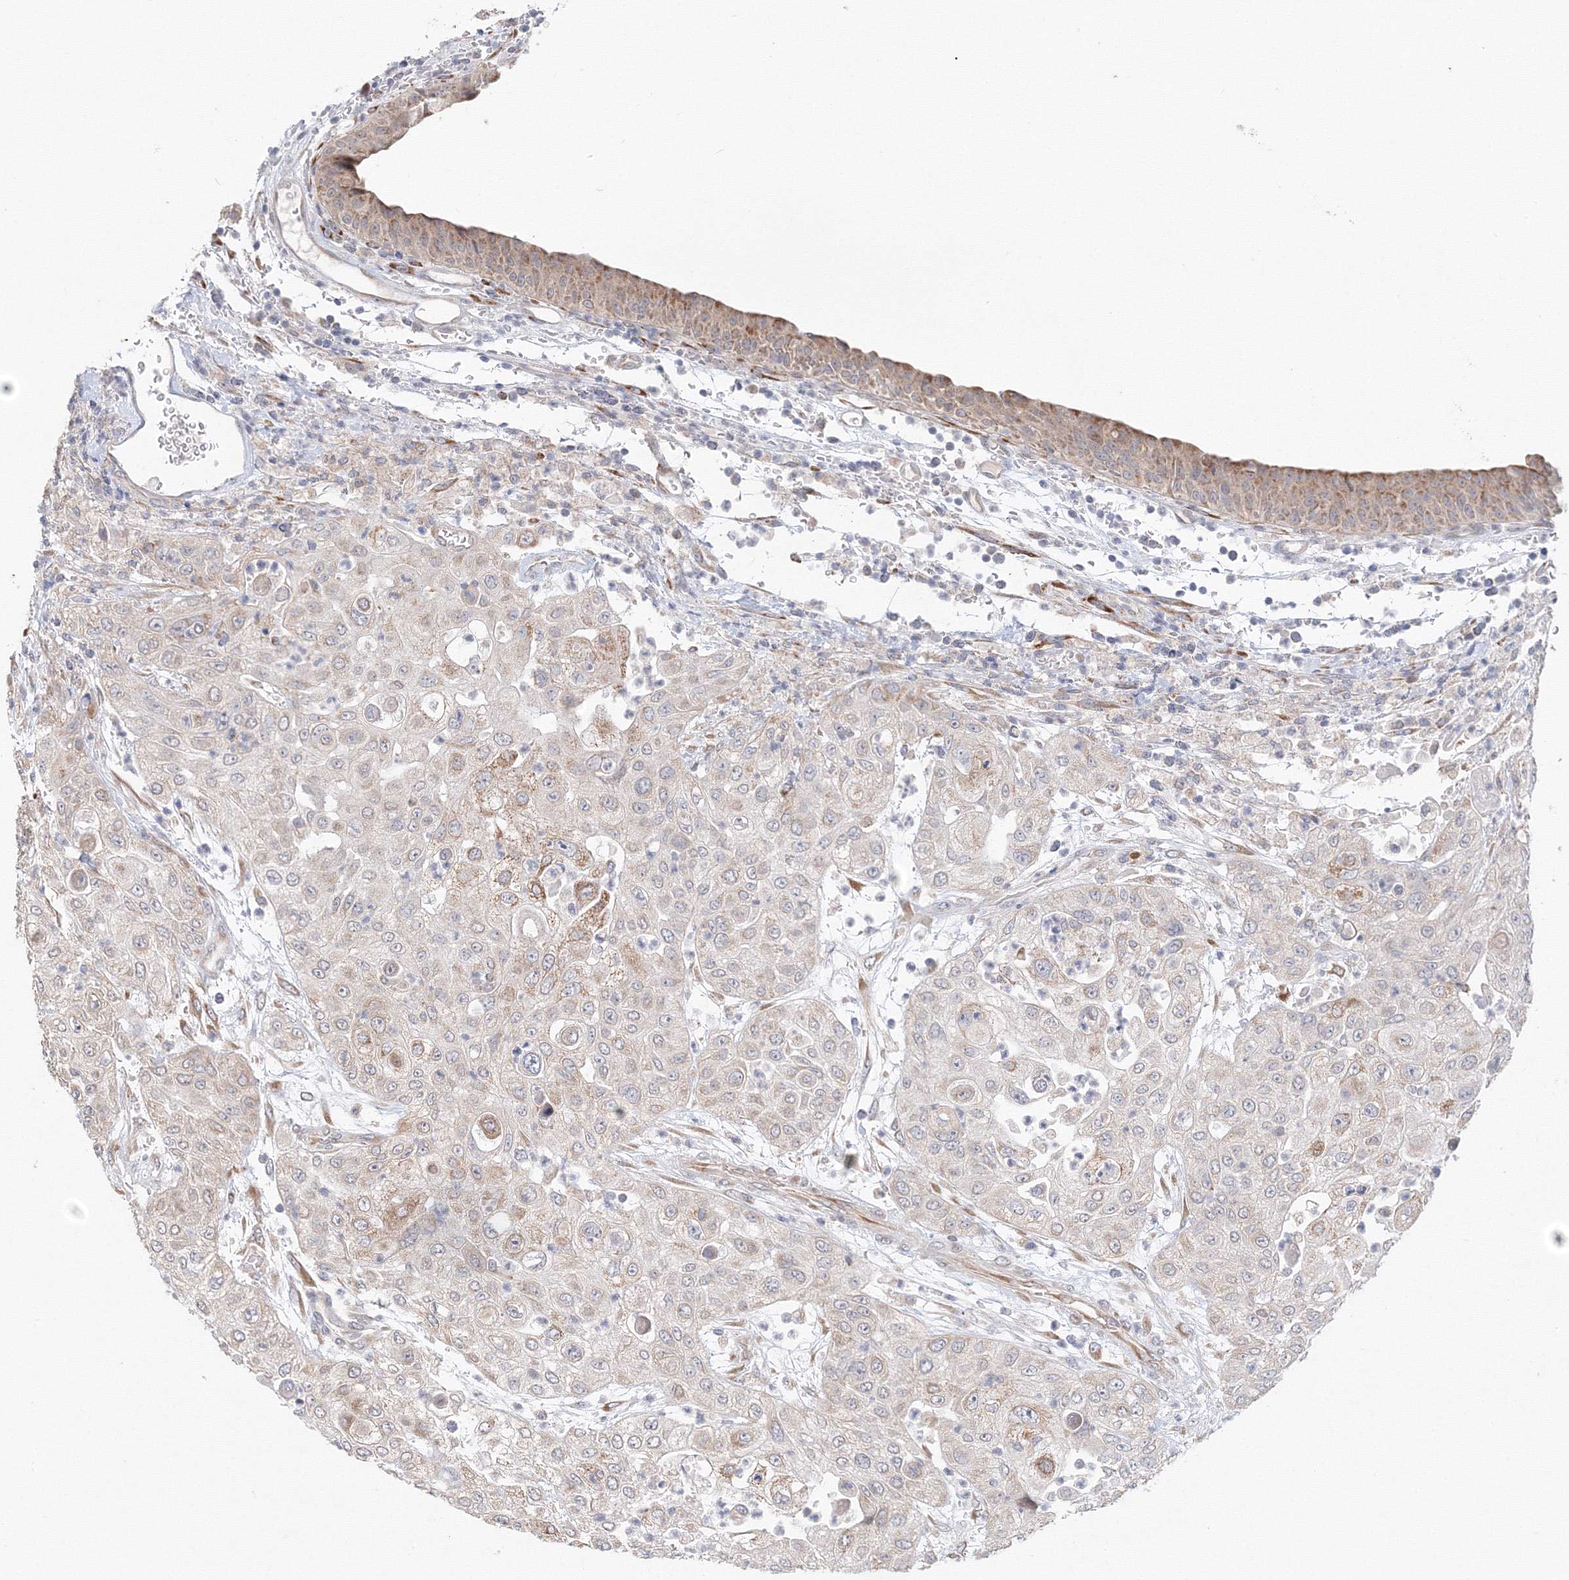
{"staining": {"intensity": "weak", "quantity": "<25%", "location": "cytoplasmic/membranous"}, "tissue": "urothelial cancer", "cell_type": "Tumor cells", "image_type": "cancer", "snomed": [{"axis": "morphology", "description": "Urothelial carcinoma, High grade"}, {"axis": "topography", "description": "Urinary bladder"}], "caption": "There is no significant staining in tumor cells of urothelial cancer.", "gene": "DHRS12", "patient": {"sex": "female", "age": 79}}